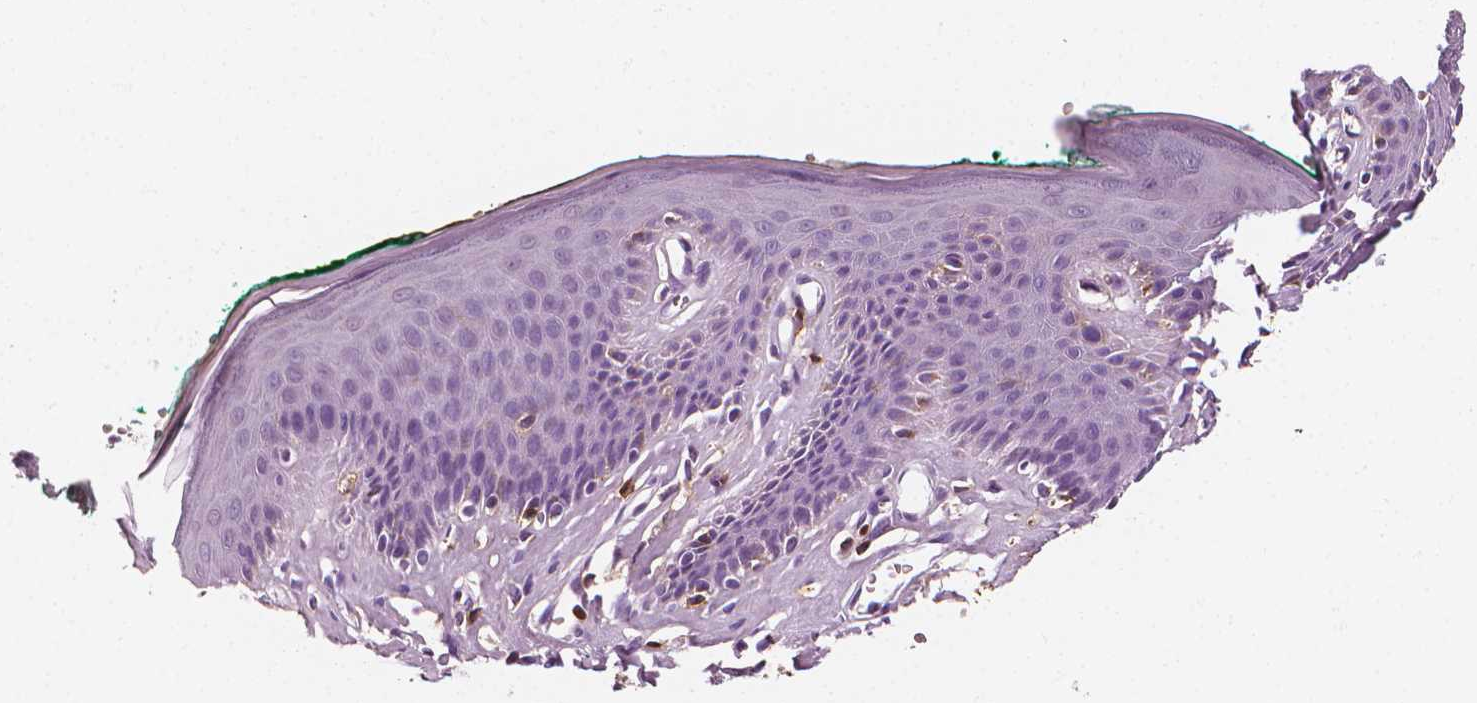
{"staining": {"intensity": "negative", "quantity": "none", "location": "none"}, "tissue": "skin", "cell_type": "Epidermal cells", "image_type": "normal", "snomed": [{"axis": "morphology", "description": "Normal tissue, NOS"}, {"axis": "topography", "description": "Vulva"}, {"axis": "topography", "description": "Peripheral nerve tissue"}], "caption": "Epidermal cells are negative for brown protein staining in unremarkable skin. (DAB (3,3'-diaminobenzidine) immunohistochemistry (IHC), high magnification).", "gene": "PTPRC", "patient": {"sex": "female", "age": 66}}